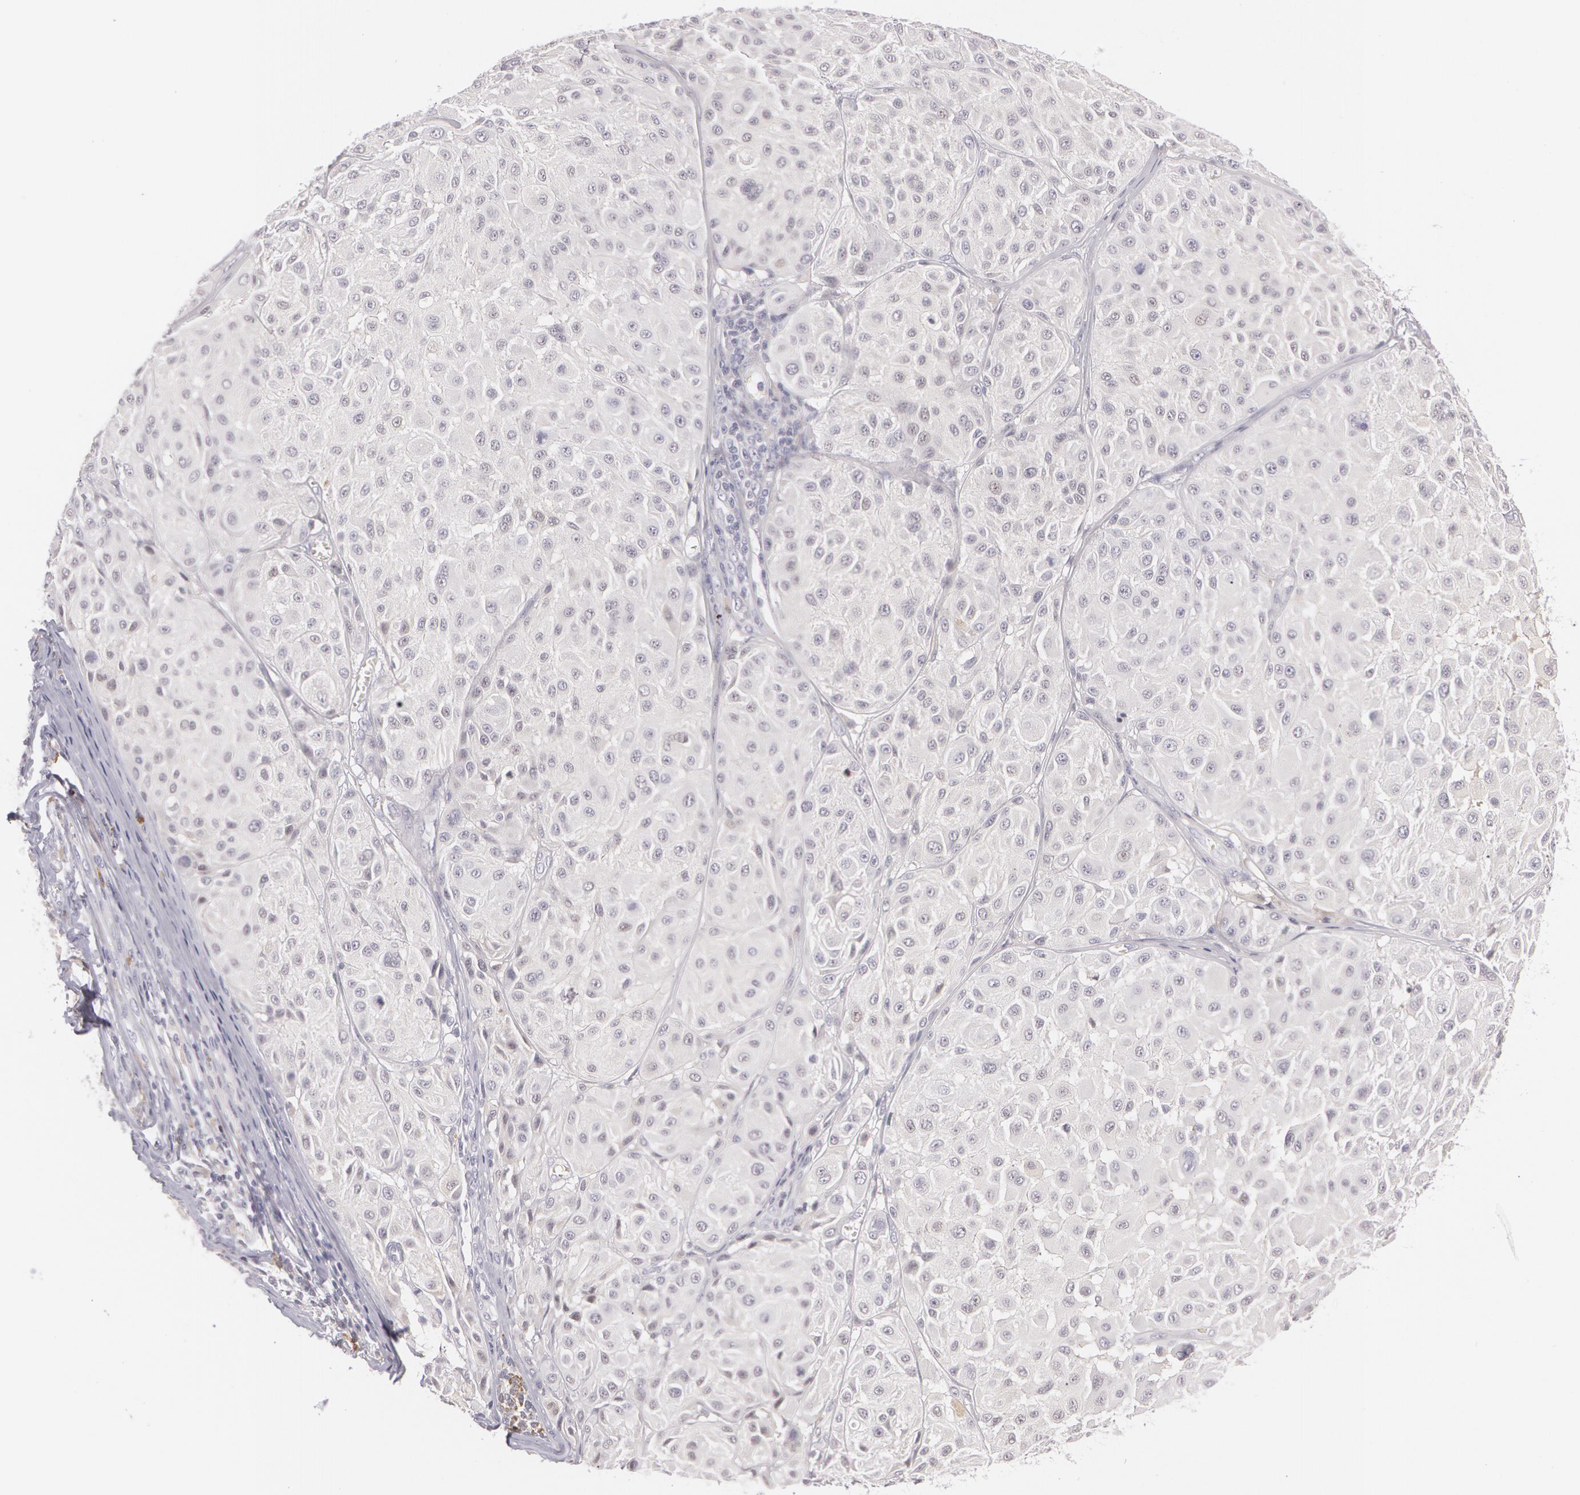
{"staining": {"intensity": "negative", "quantity": "none", "location": "none"}, "tissue": "melanoma", "cell_type": "Tumor cells", "image_type": "cancer", "snomed": [{"axis": "morphology", "description": "Malignant melanoma, NOS"}, {"axis": "topography", "description": "Skin"}], "caption": "This is an immunohistochemistry (IHC) image of malignant melanoma. There is no positivity in tumor cells.", "gene": "LBP", "patient": {"sex": "male", "age": 36}}